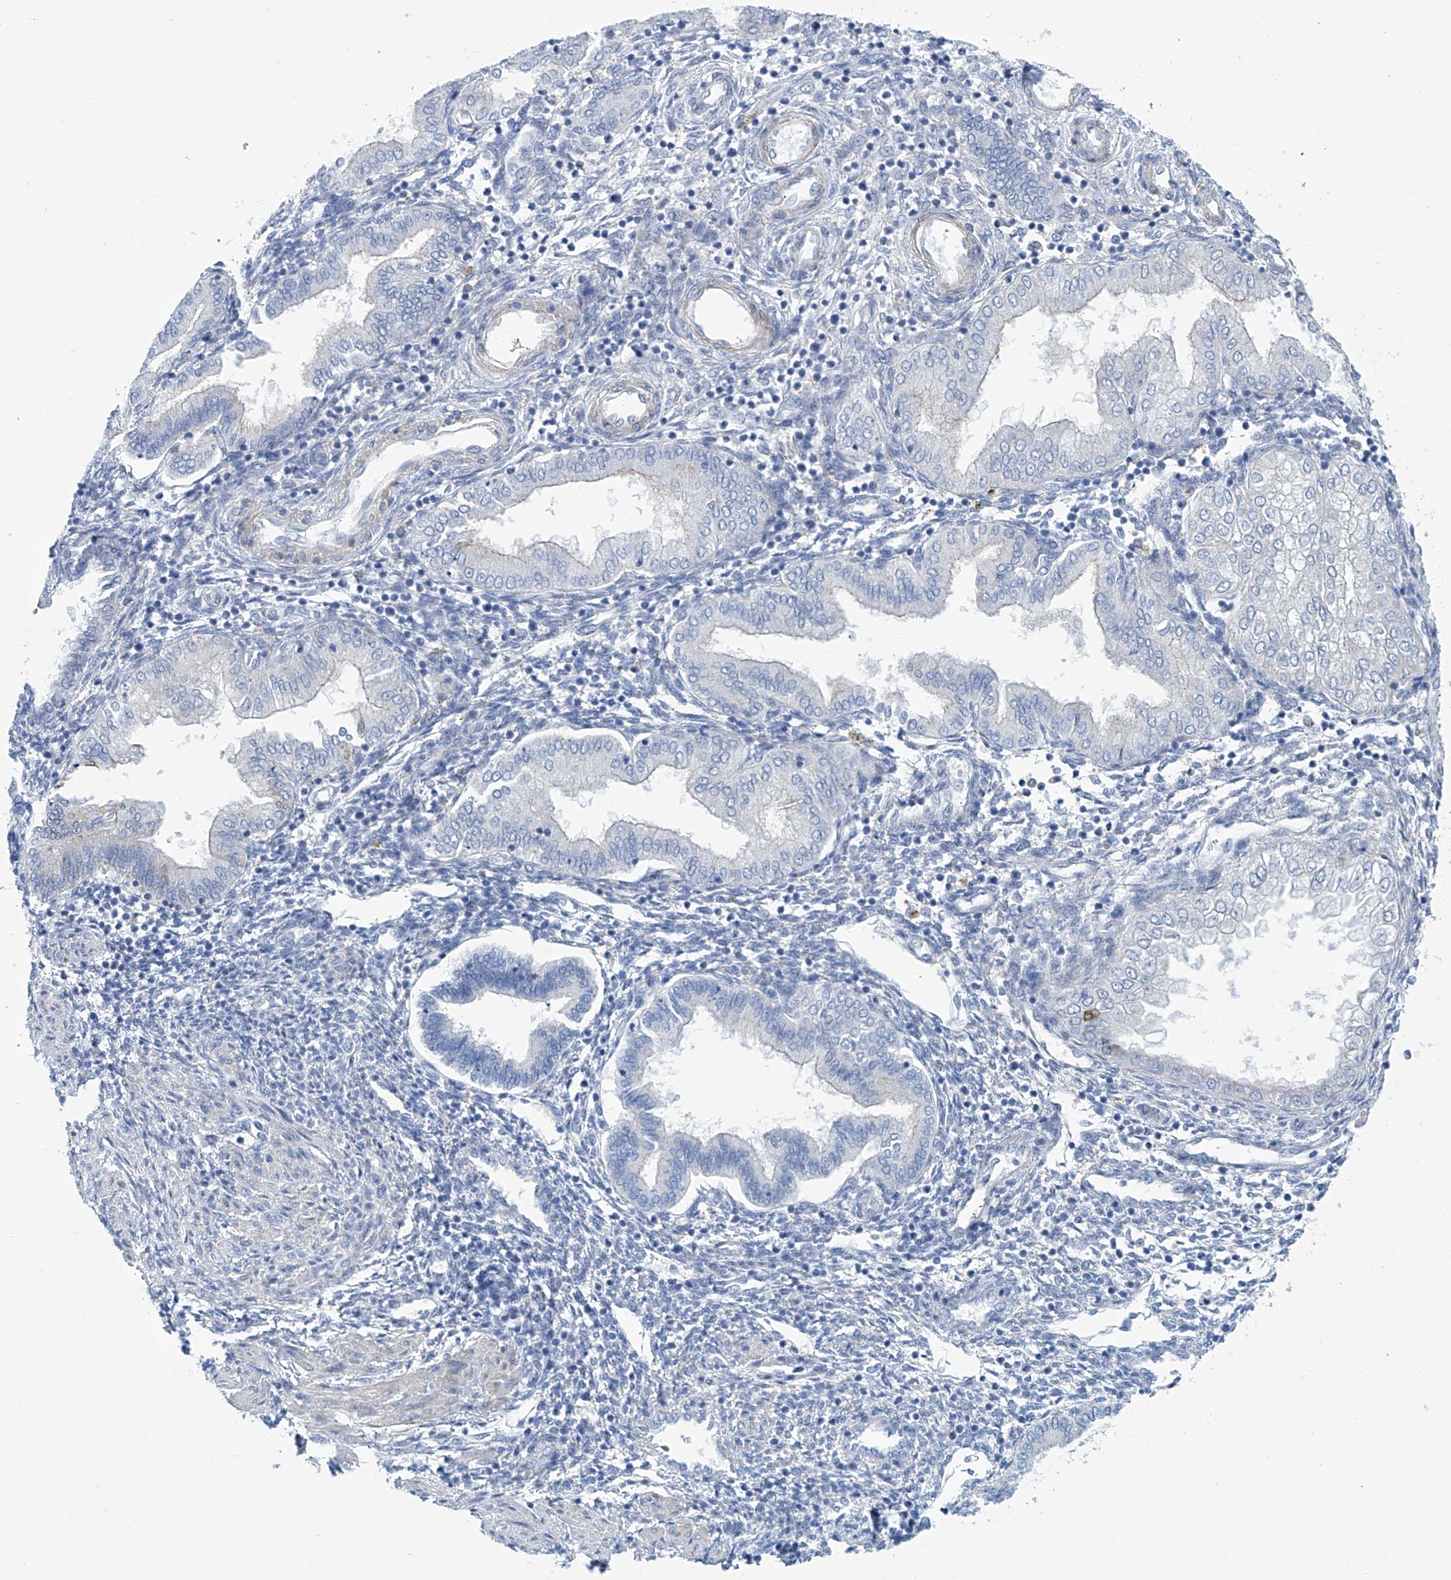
{"staining": {"intensity": "negative", "quantity": "none", "location": "none"}, "tissue": "endometrium", "cell_type": "Cells in endometrial stroma", "image_type": "normal", "snomed": [{"axis": "morphology", "description": "Normal tissue, NOS"}, {"axis": "topography", "description": "Endometrium"}], "caption": "DAB immunohistochemical staining of unremarkable human endometrium shows no significant expression in cells in endometrial stroma.", "gene": "TNN", "patient": {"sex": "female", "age": 53}}